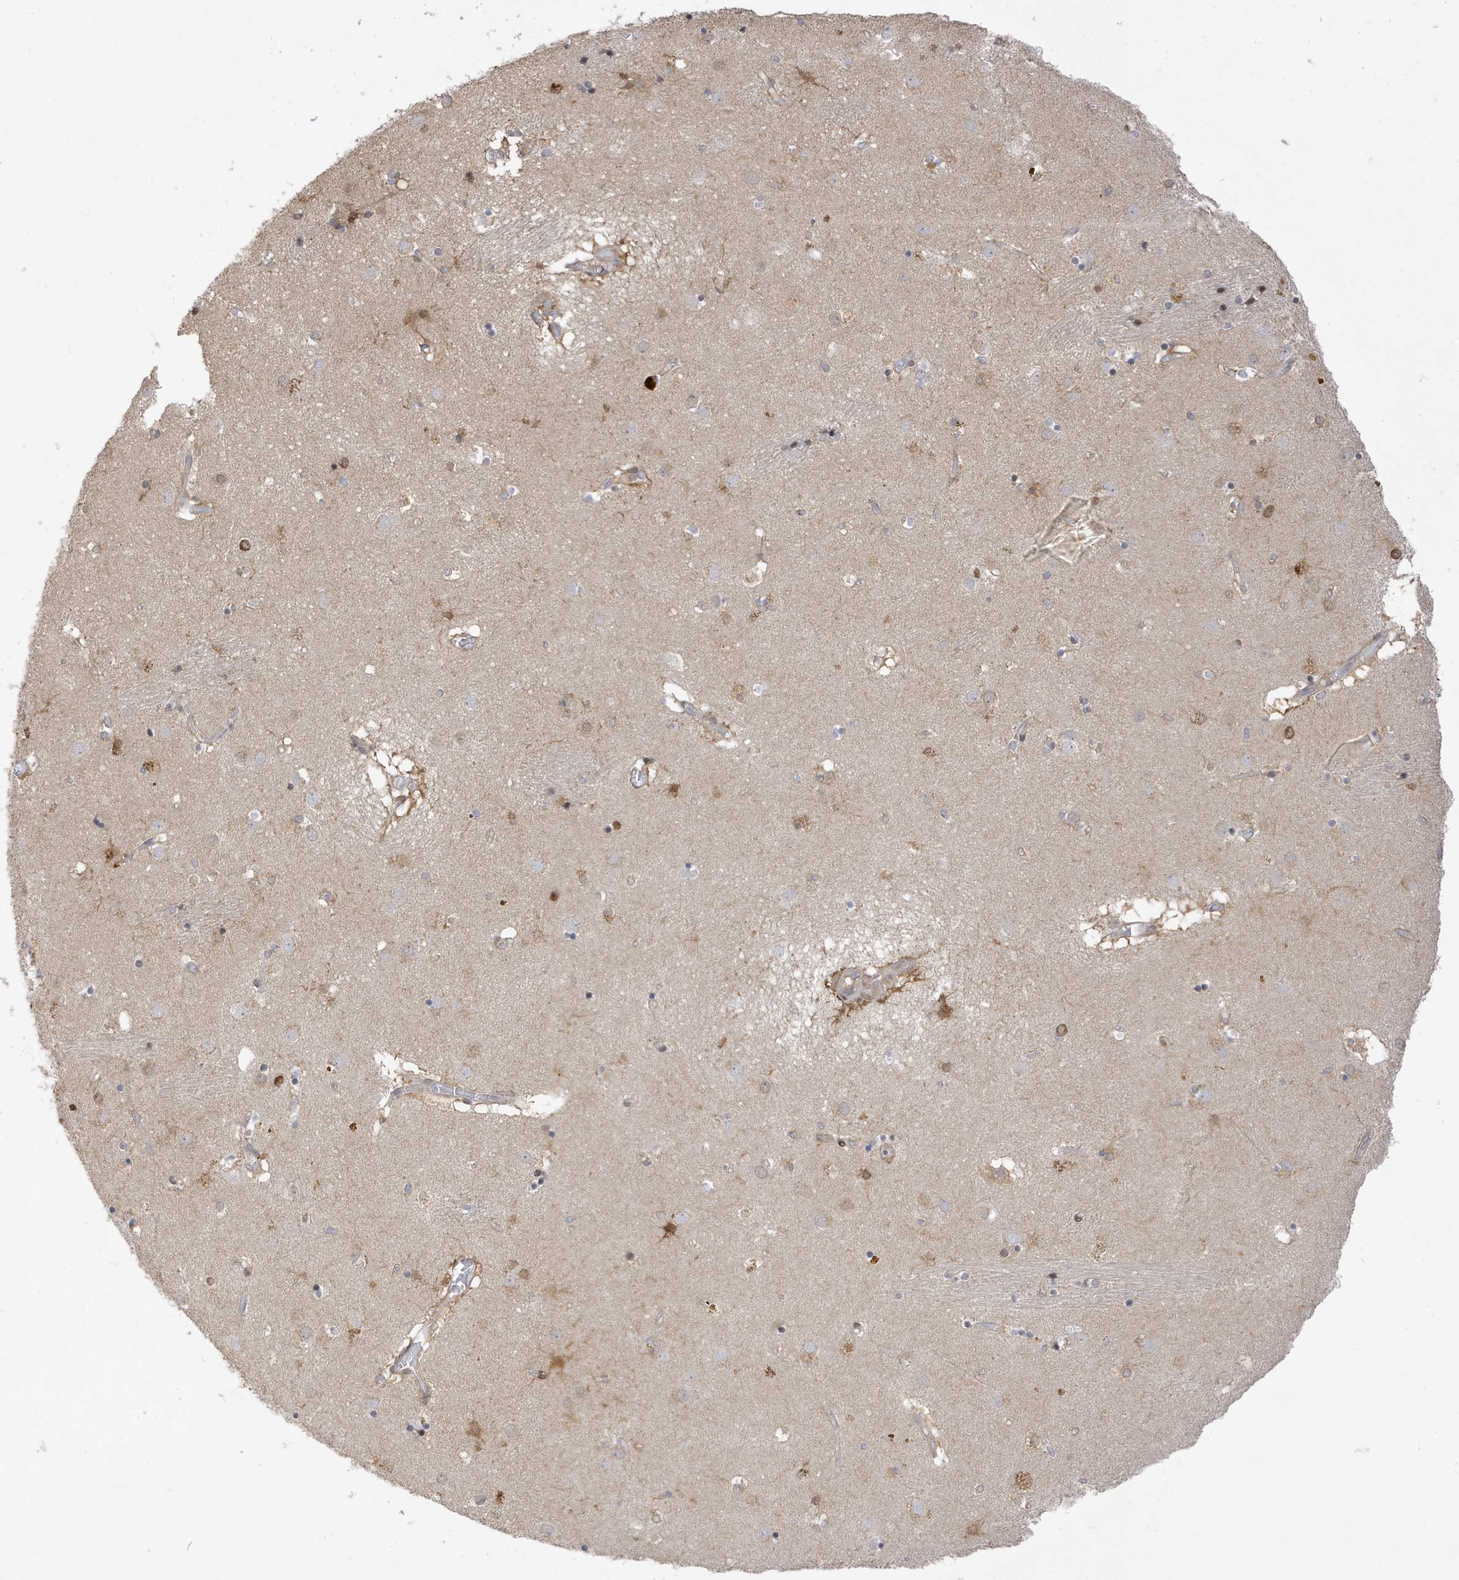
{"staining": {"intensity": "moderate", "quantity": "<25%", "location": "cytoplasmic/membranous,nuclear"}, "tissue": "caudate", "cell_type": "Glial cells", "image_type": "normal", "snomed": [{"axis": "morphology", "description": "Normal tissue, NOS"}, {"axis": "topography", "description": "Lateral ventricle wall"}], "caption": "This image reveals unremarkable caudate stained with IHC to label a protein in brown. The cytoplasmic/membranous,nuclear of glial cells show moderate positivity for the protein. Nuclei are counter-stained blue.", "gene": "TAB3", "patient": {"sex": "male", "age": 70}}